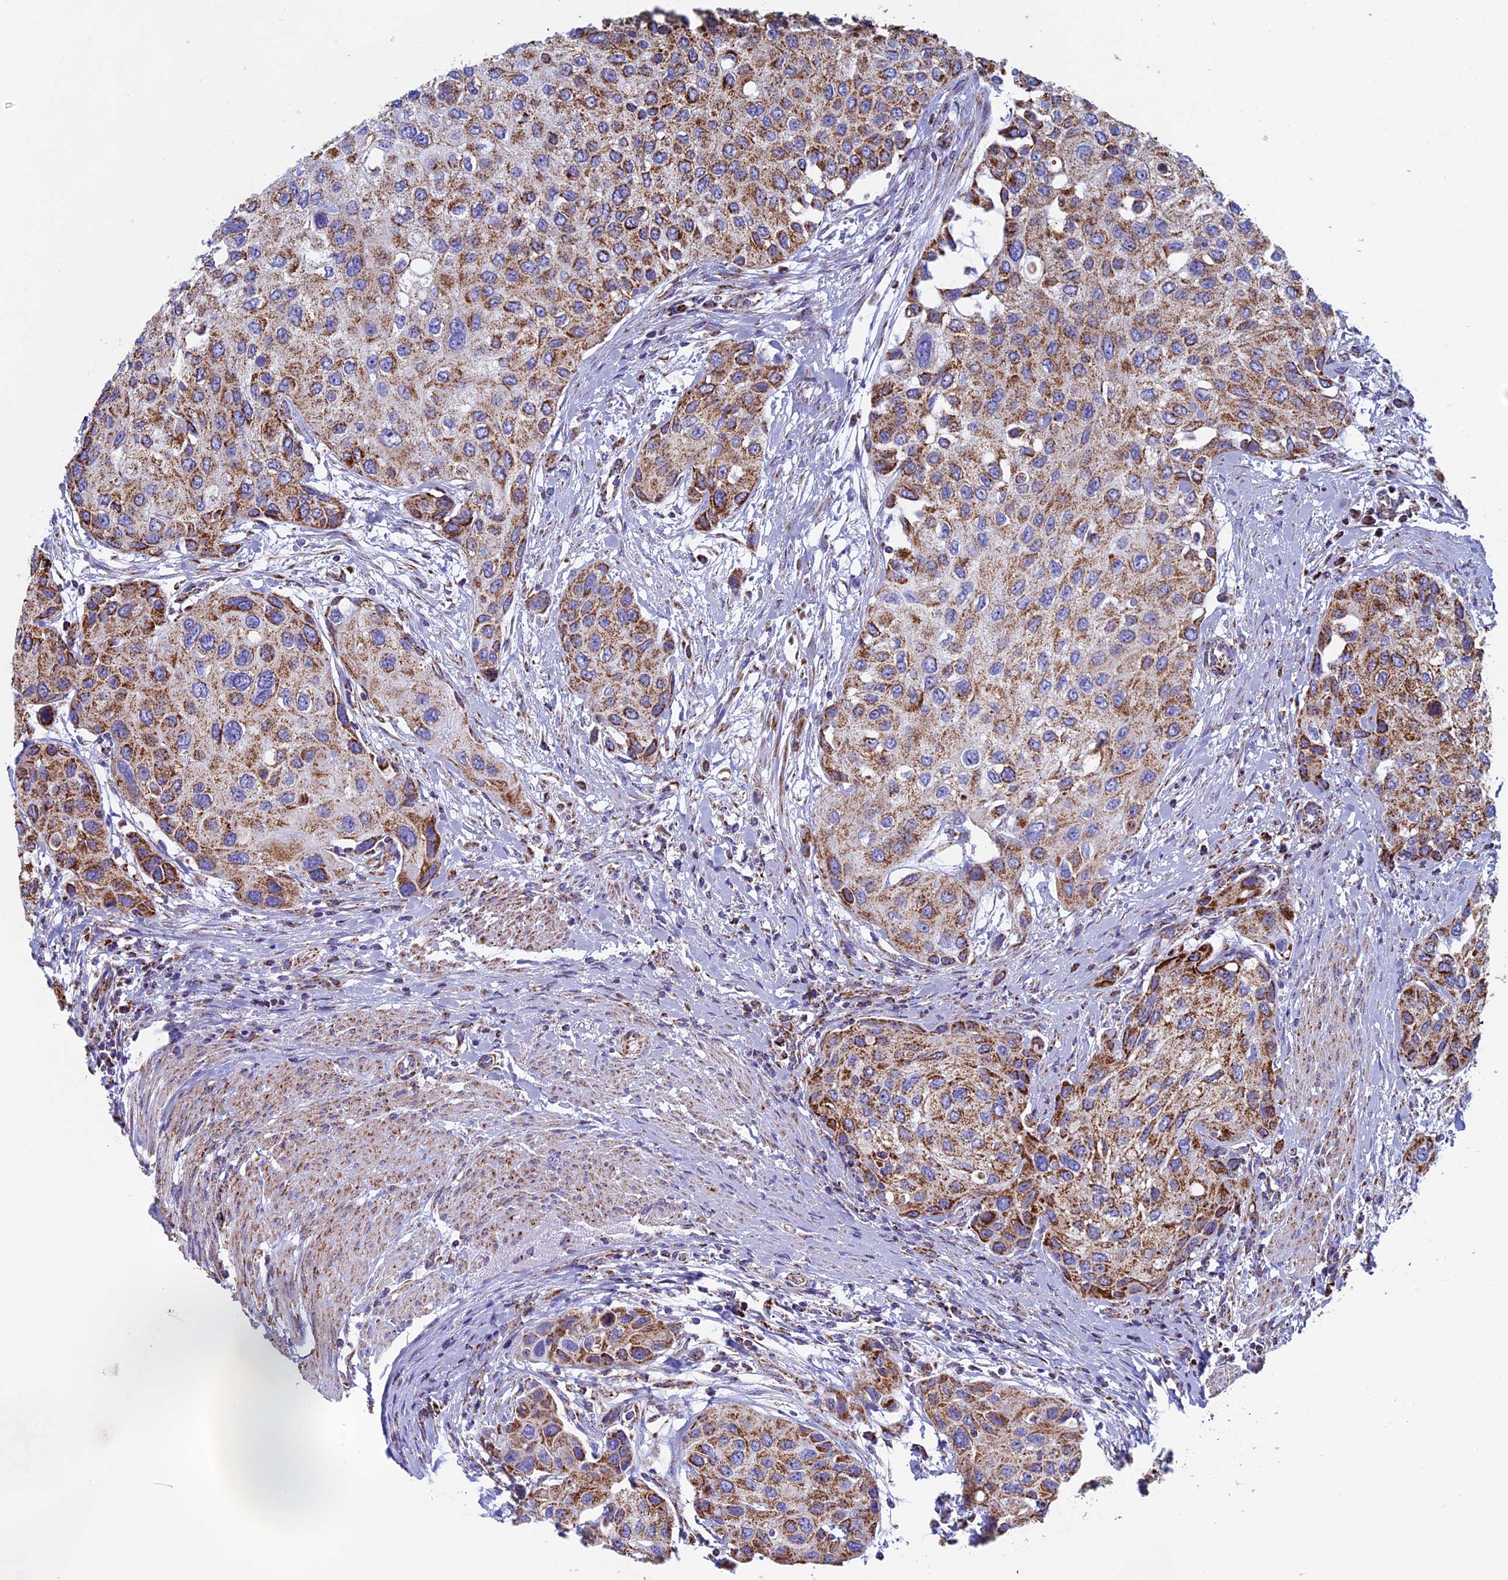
{"staining": {"intensity": "moderate", "quantity": ">75%", "location": "cytoplasmic/membranous"}, "tissue": "urothelial cancer", "cell_type": "Tumor cells", "image_type": "cancer", "snomed": [{"axis": "morphology", "description": "Normal tissue, NOS"}, {"axis": "morphology", "description": "Urothelial carcinoma, High grade"}, {"axis": "topography", "description": "Vascular tissue"}, {"axis": "topography", "description": "Urinary bladder"}], "caption": "Immunohistochemical staining of human urothelial carcinoma (high-grade) exhibits medium levels of moderate cytoplasmic/membranous positivity in about >75% of tumor cells.", "gene": "UQCRFS1", "patient": {"sex": "female", "age": 56}}